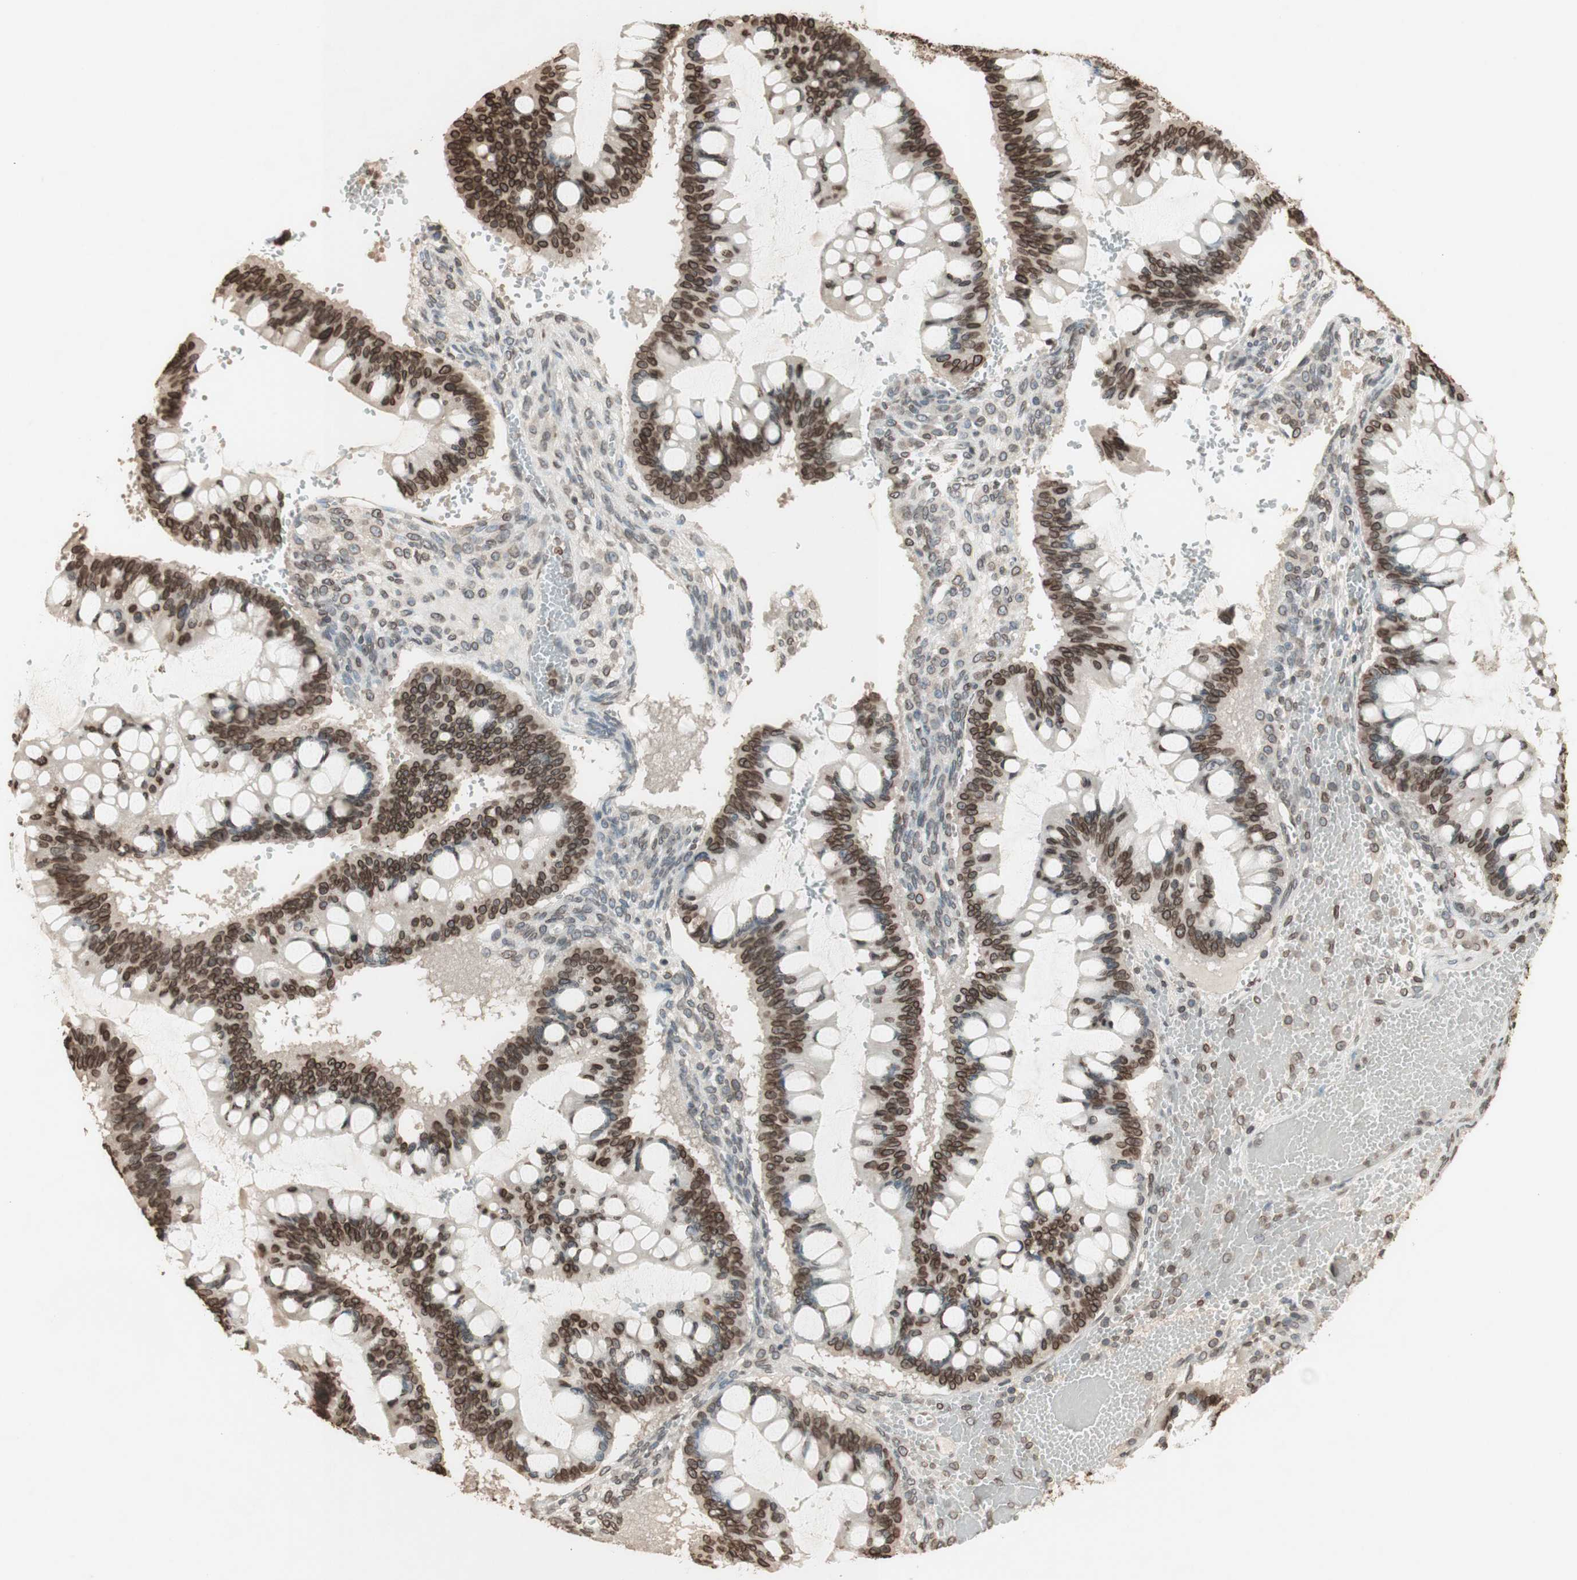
{"staining": {"intensity": "moderate", "quantity": ">75%", "location": "cytoplasmic/membranous,nuclear"}, "tissue": "ovarian cancer", "cell_type": "Tumor cells", "image_type": "cancer", "snomed": [{"axis": "morphology", "description": "Cystadenocarcinoma, mucinous, NOS"}, {"axis": "topography", "description": "Ovary"}], "caption": "DAB immunohistochemical staining of human ovarian cancer displays moderate cytoplasmic/membranous and nuclear protein expression in about >75% of tumor cells. The protein of interest is shown in brown color, while the nuclei are stained blue.", "gene": "TMPO", "patient": {"sex": "female", "age": 73}}